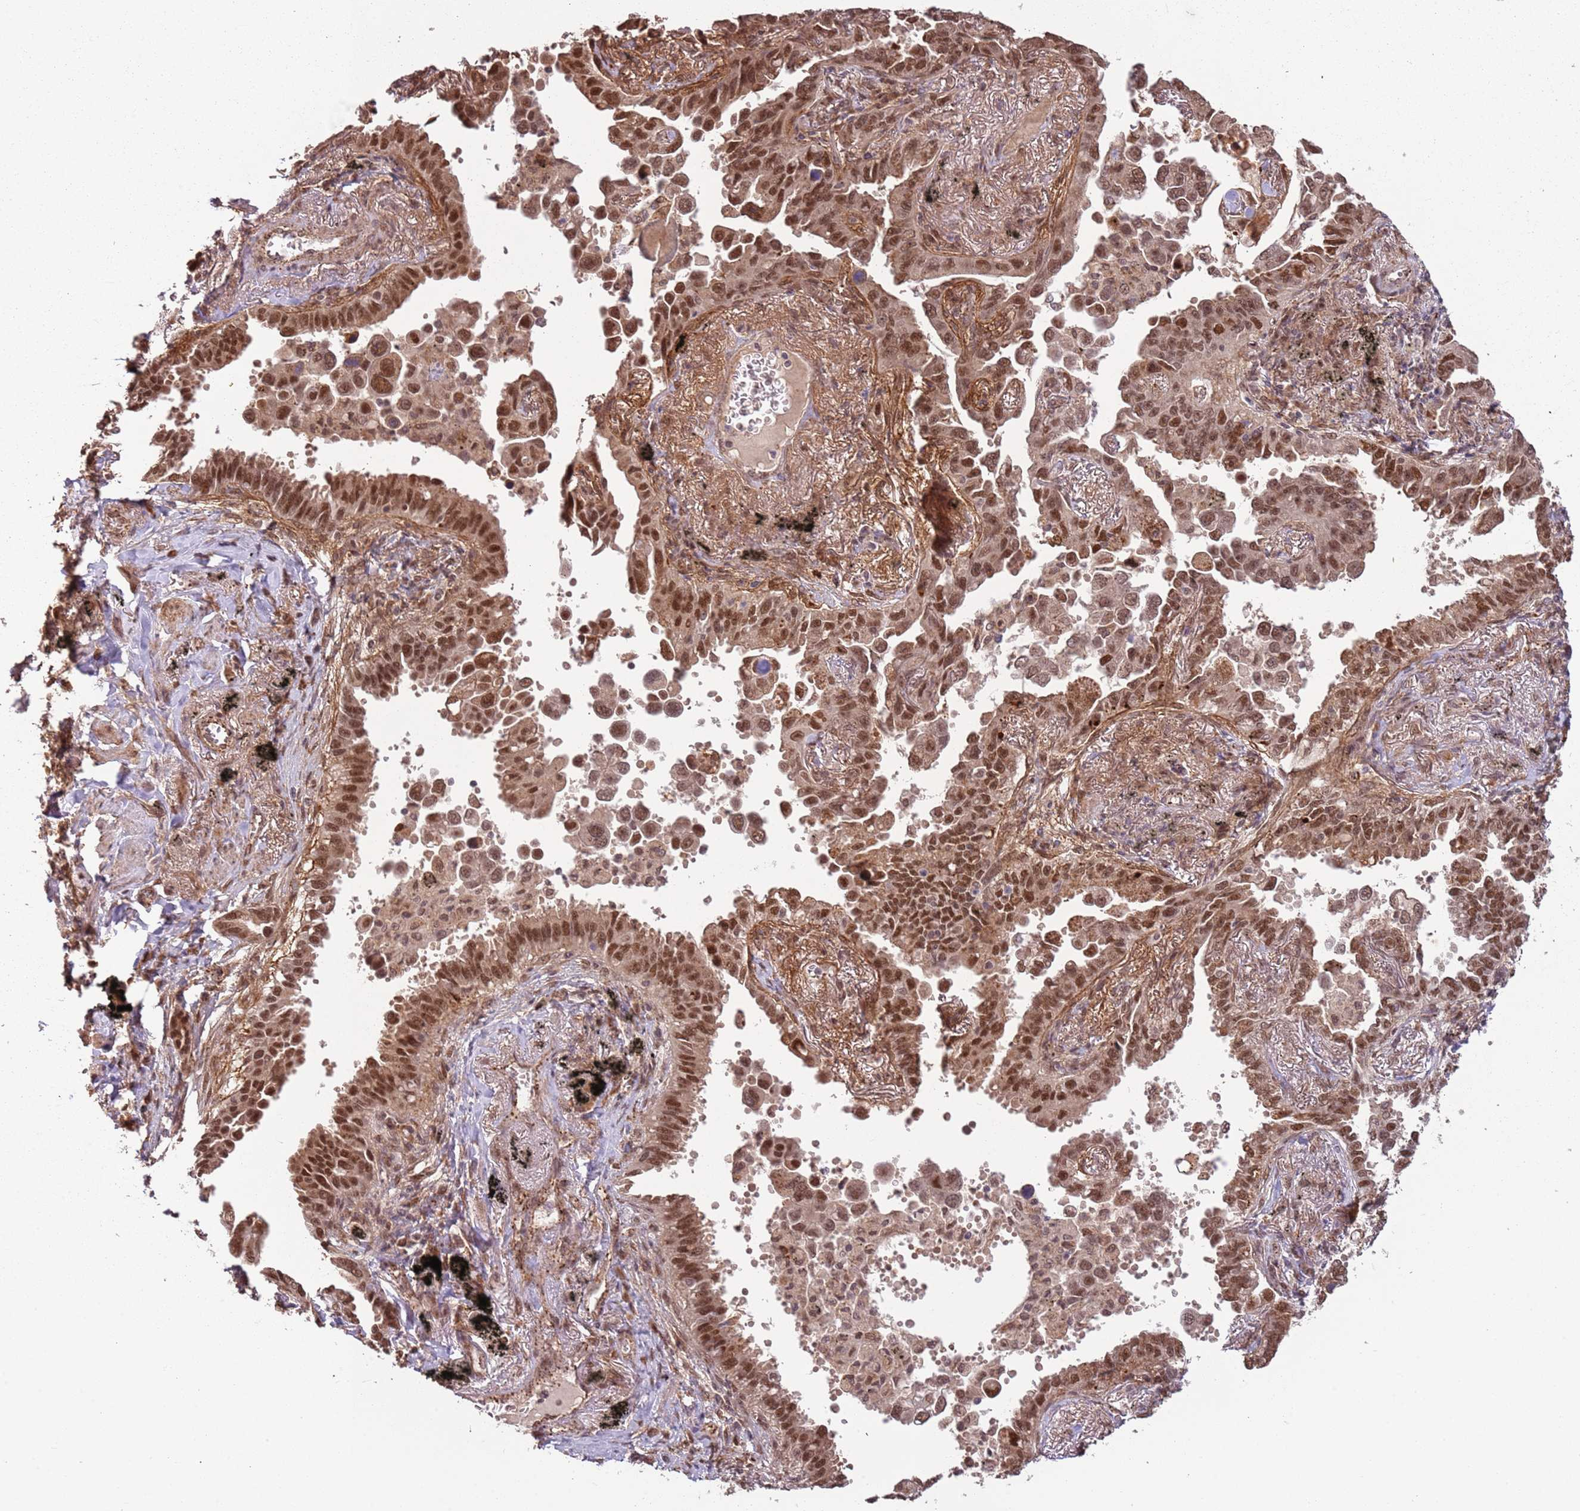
{"staining": {"intensity": "moderate", "quantity": ">75%", "location": "nuclear"}, "tissue": "lung cancer", "cell_type": "Tumor cells", "image_type": "cancer", "snomed": [{"axis": "morphology", "description": "Adenocarcinoma, NOS"}, {"axis": "topography", "description": "Lung"}], "caption": "A medium amount of moderate nuclear staining is identified in approximately >75% of tumor cells in lung cancer (adenocarcinoma) tissue. Nuclei are stained in blue.", "gene": "POLR3H", "patient": {"sex": "male", "age": 67}}